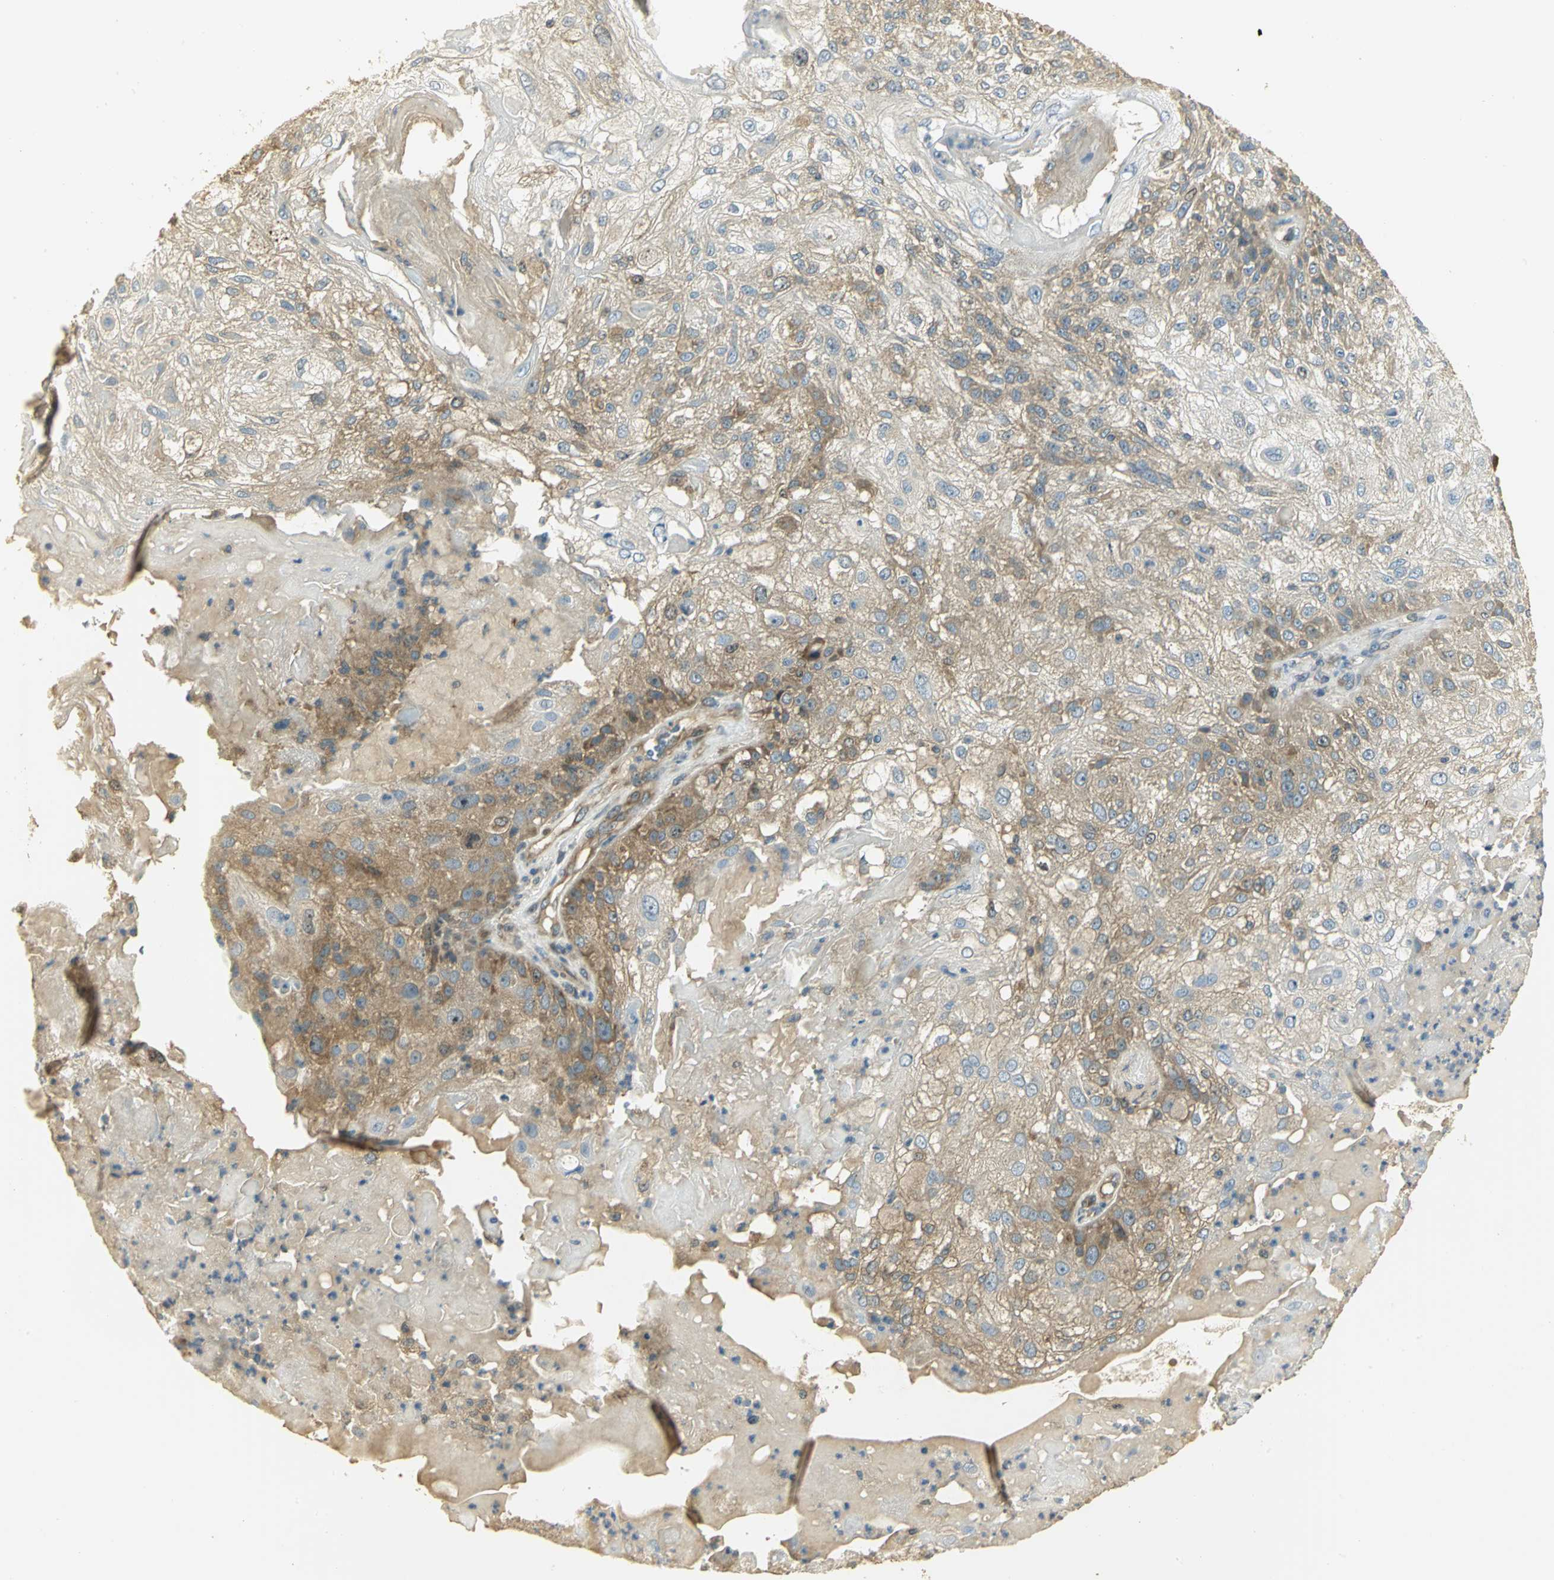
{"staining": {"intensity": "moderate", "quantity": ">75%", "location": "cytoplasmic/membranous"}, "tissue": "skin cancer", "cell_type": "Tumor cells", "image_type": "cancer", "snomed": [{"axis": "morphology", "description": "Normal tissue, NOS"}, {"axis": "morphology", "description": "Squamous cell carcinoma, NOS"}, {"axis": "topography", "description": "Skin"}], "caption": "This micrograph displays squamous cell carcinoma (skin) stained with immunohistochemistry to label a protein in brown. The cytoplasmic/membranous of tumor cells show moderate positivity for the protein. Nuclei are counter-stained blue.", "gene": "RARS1", "patient": {"sex": "female", "age": 83}}